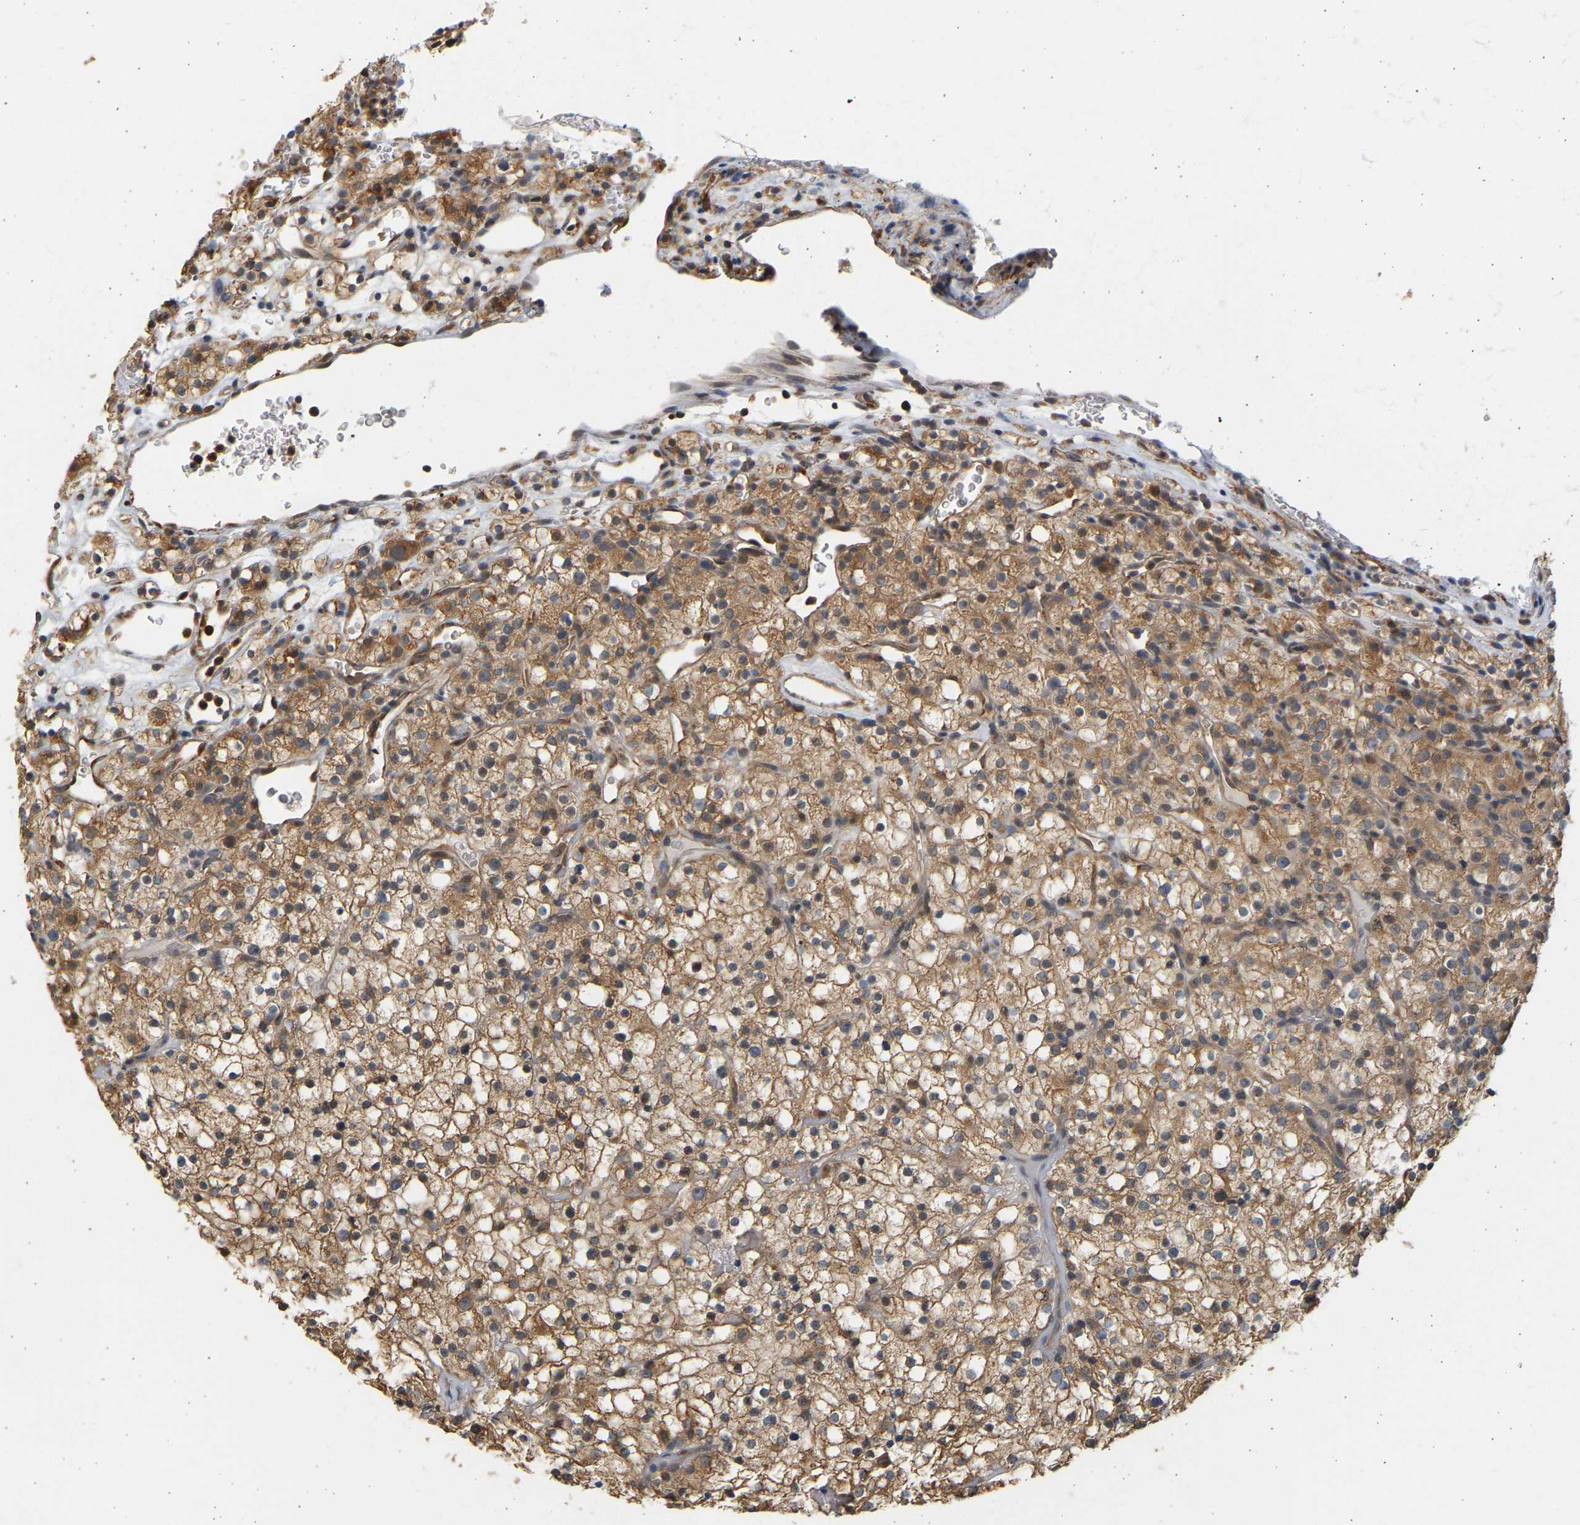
{"staining": {"intensity": "moderate", "quantity": ">75%", "location": "cytoplasmic/membranous"}, "tissue": "renal cancer", "cell_type": "Tumor cells", "image_type": "cancer", "snomed": [{"axis": "morphology", "description": "Normal tissue, NOS"}, {"axis": "morphology", "description": "Adenocarcinoma, NOS"}, {"axis": "topography", "description": "Kidney"}], "caption": "Immunohistochemical staining of human renal adenocarcinoma exhibits medium levels of moderate cytoplasmic/membranous protein positivity in about >75% of tumor cells. (IHC, brightfield microscopy, high magnification).", "gene": "B4GALT6", "patient": {"sex": "female", "age": 72}}